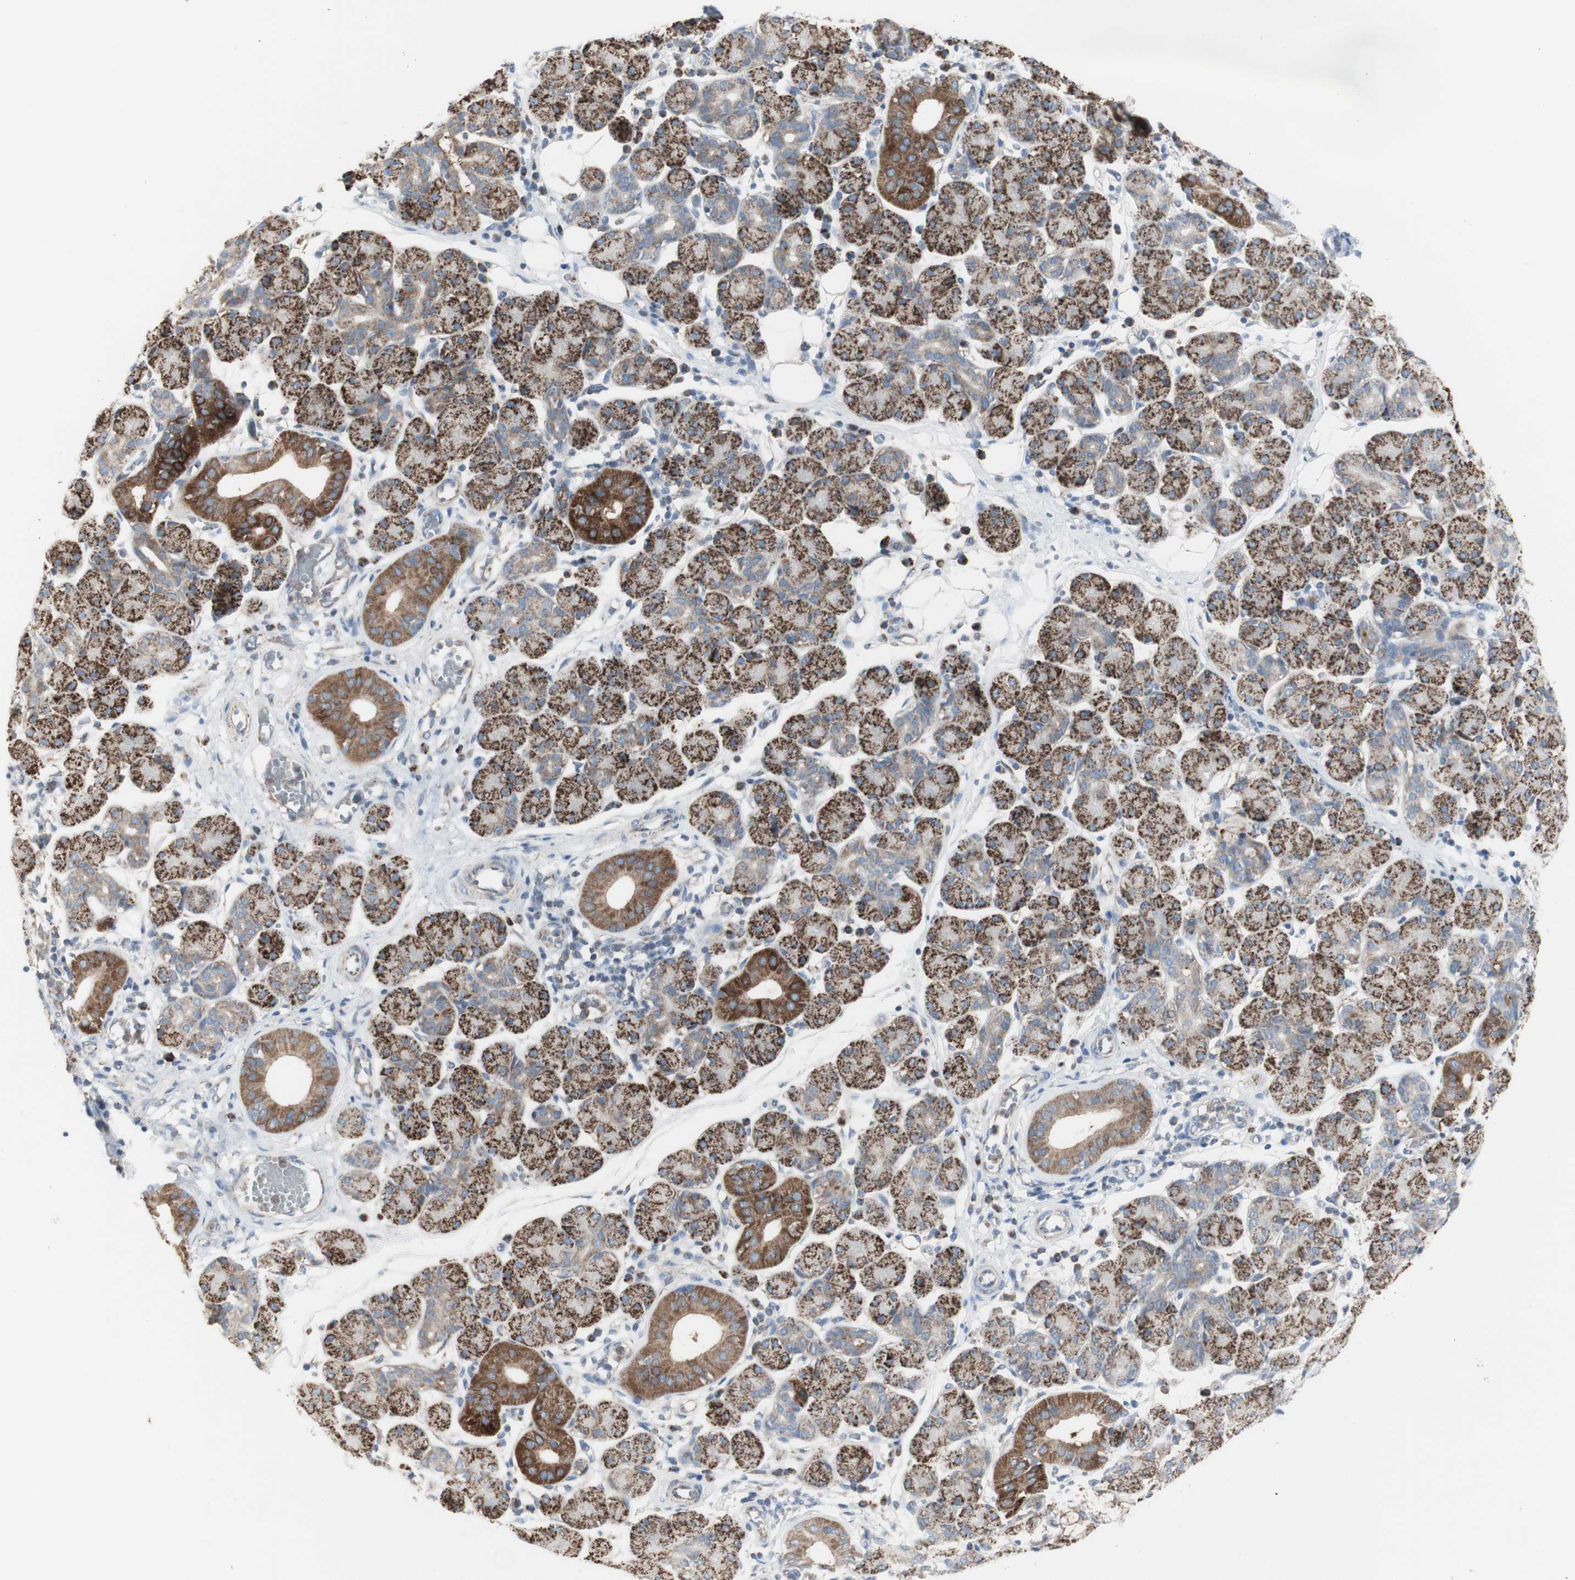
{"staining": {"intensity": "strong", "quantity": "25%-75%", "location": "cytoplasmic/membranous"}, "tissue": "salivary gland", "cell_type": "Glandular cells", "image_type": "normal", "snomed": [{"axis": "morphology", "description": "Normal tissue, NOS"}, {"axis": "morphology", "description": "Inflammation, NOS"}, {"axis": "topography", "description": "Lymph node"}, {"axis": "topography", "description": "Salivary gland"}], "caption": "Strong cytoplasmic/membranous positivity is identified in about 25%-75% of glandular cells in unremarkable salivary gland. The protein is stained brown, and the nuclei are stained in blue (DAB IHC with brightfield microscopy, high magnification).", "gene": "C3orf52", "patient": {"sex": "male", "age": 3}}